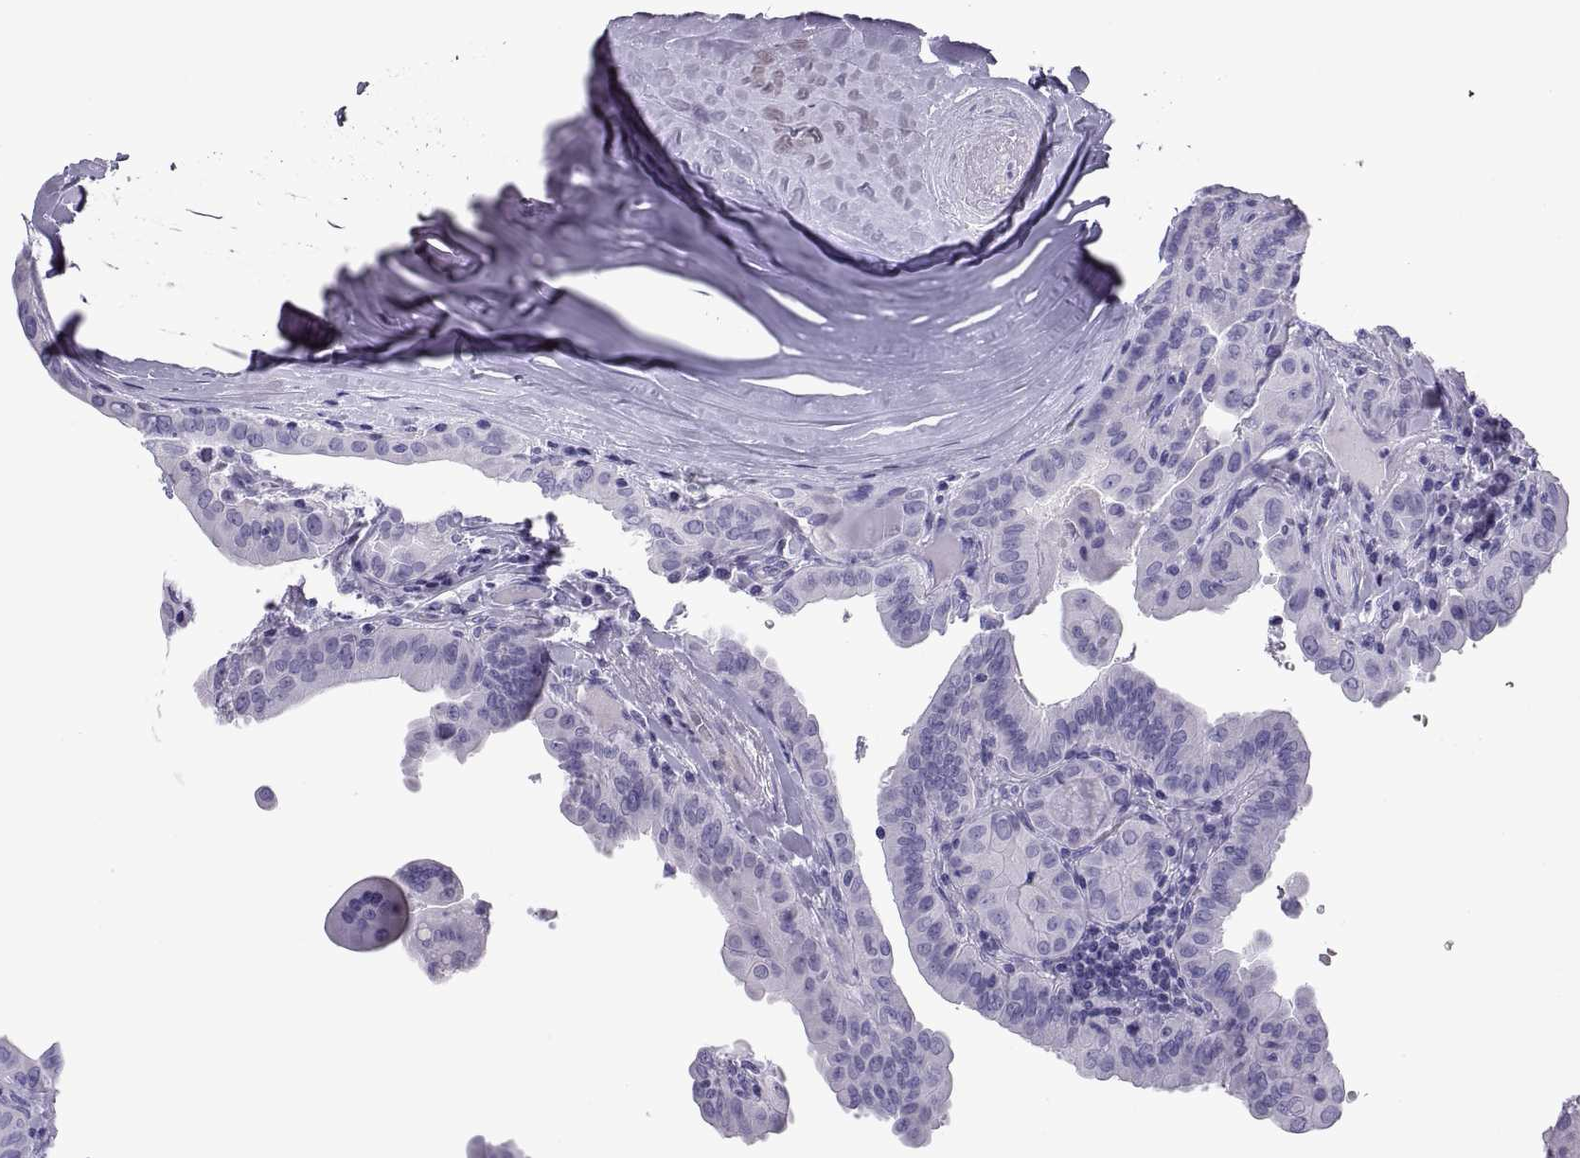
{"staining": {"intensity": "negative", "quantity": "none", "location": "none"}, "tissue": "thyroid cancer", "cell_type": "Tumor cells", "image_type": "cancer", "snomed": [{"axis": "morphology", "description": "Papillary adenocarcinoma, NOS"}, {"axis": "topography", "description": "Thyroid gland"}], "caption": "Tumor cells show no significant protein expression in thyroid cancer (papillary adenocarcinoma).", "gene": "RGS20", "patient": {"sex": "female", "age": 37}}